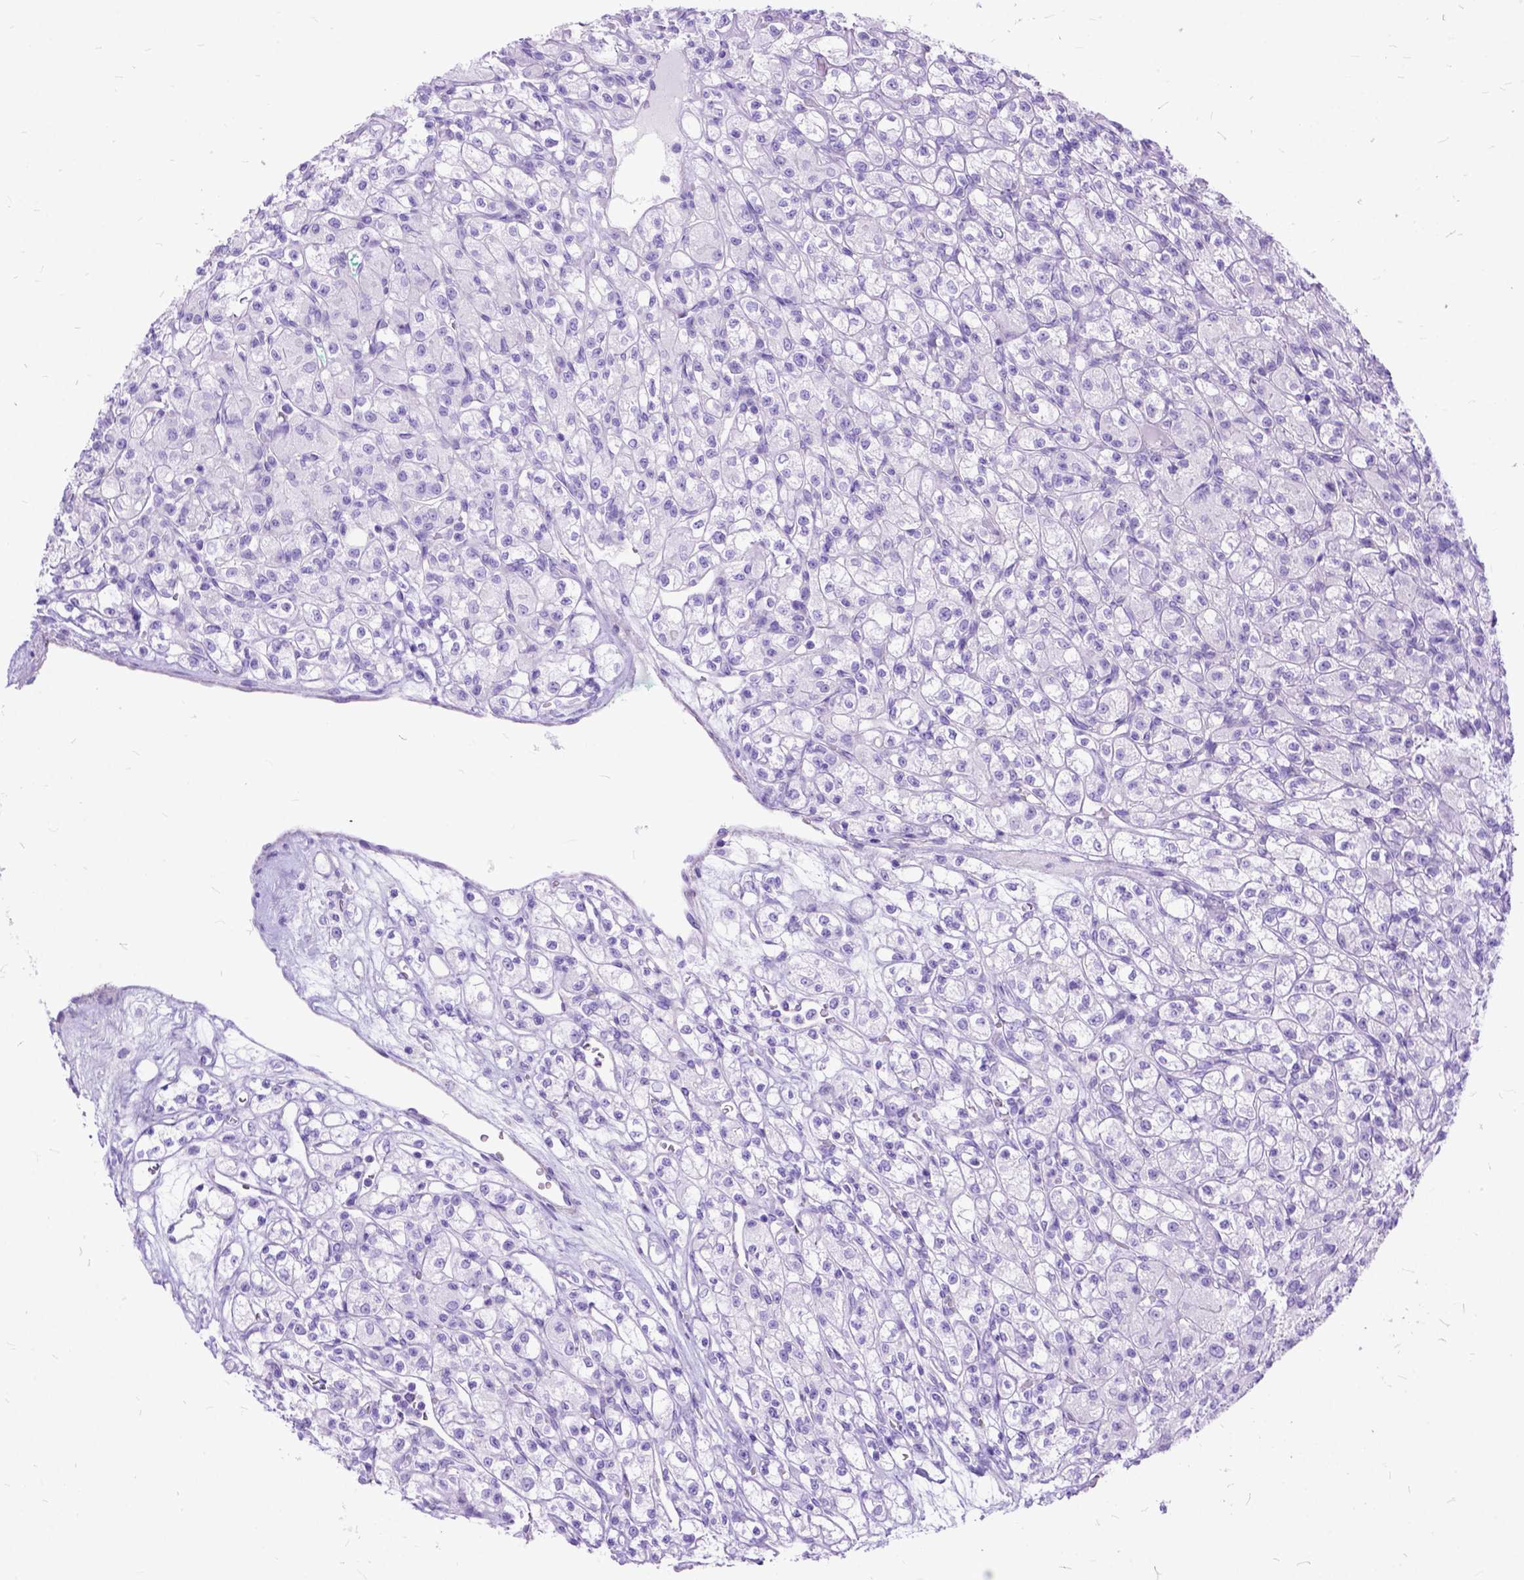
{"staining": {"intensity": "negative", "quantity": "none", "location": "none"}, "tissue": "renal cancer", "cell_type": "Tumor cells", "image_type": "cancer", "snomed": [{"axis": "morphology", "description": "Adenocarcinoma, NOS"}, {"axis": "topography", "description": "Kidney"}], "caption": "Immunohistochemical staining of human adenocarcinoma (renal) reveals no significant expression in tumor cells.", "gene": "ARL9", "patient": {"sex": "female", "age": 70}}